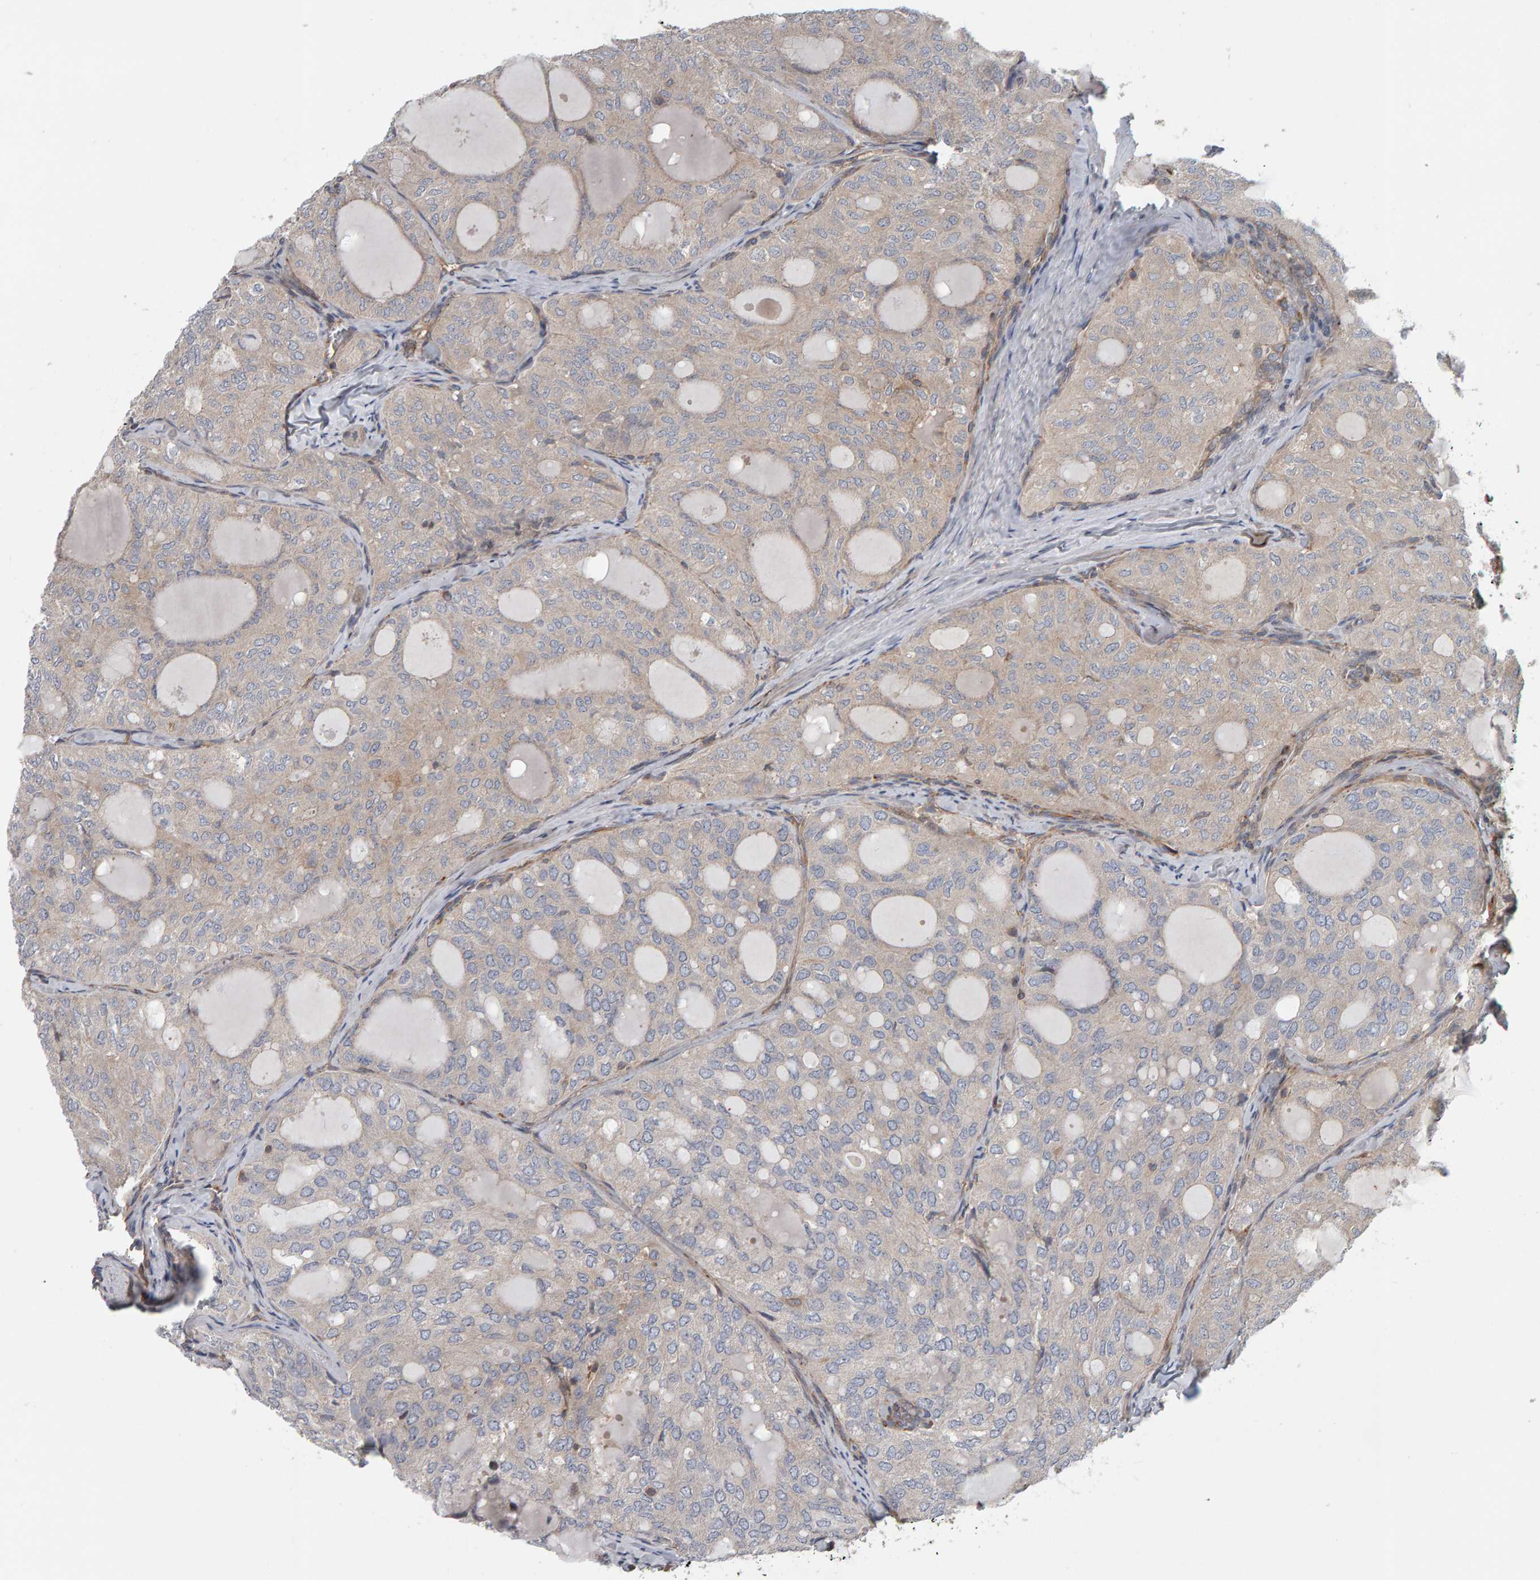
{"staining": {"intensity": "negative", "quantity": "none", "location": "none"}, "tissue": "thyroid cancer", "cell_type": "Tumor cells", "image_type": "cancer", "snomed": [{"axis": "morphology", "description": "Follicular adenoma carcinoma, NOS"}, {"axis": "topography", "description": "Thyroid gland"}], "caption": "The immunohistochemistry photomicrograph has no significant positivity in tumor cells of thyroid cancer tissue. (Brightfield microscopy of DAB IHC at high magnification).", "gene": "C9orf72", "patient": {"sex": "male", "age": 75}}